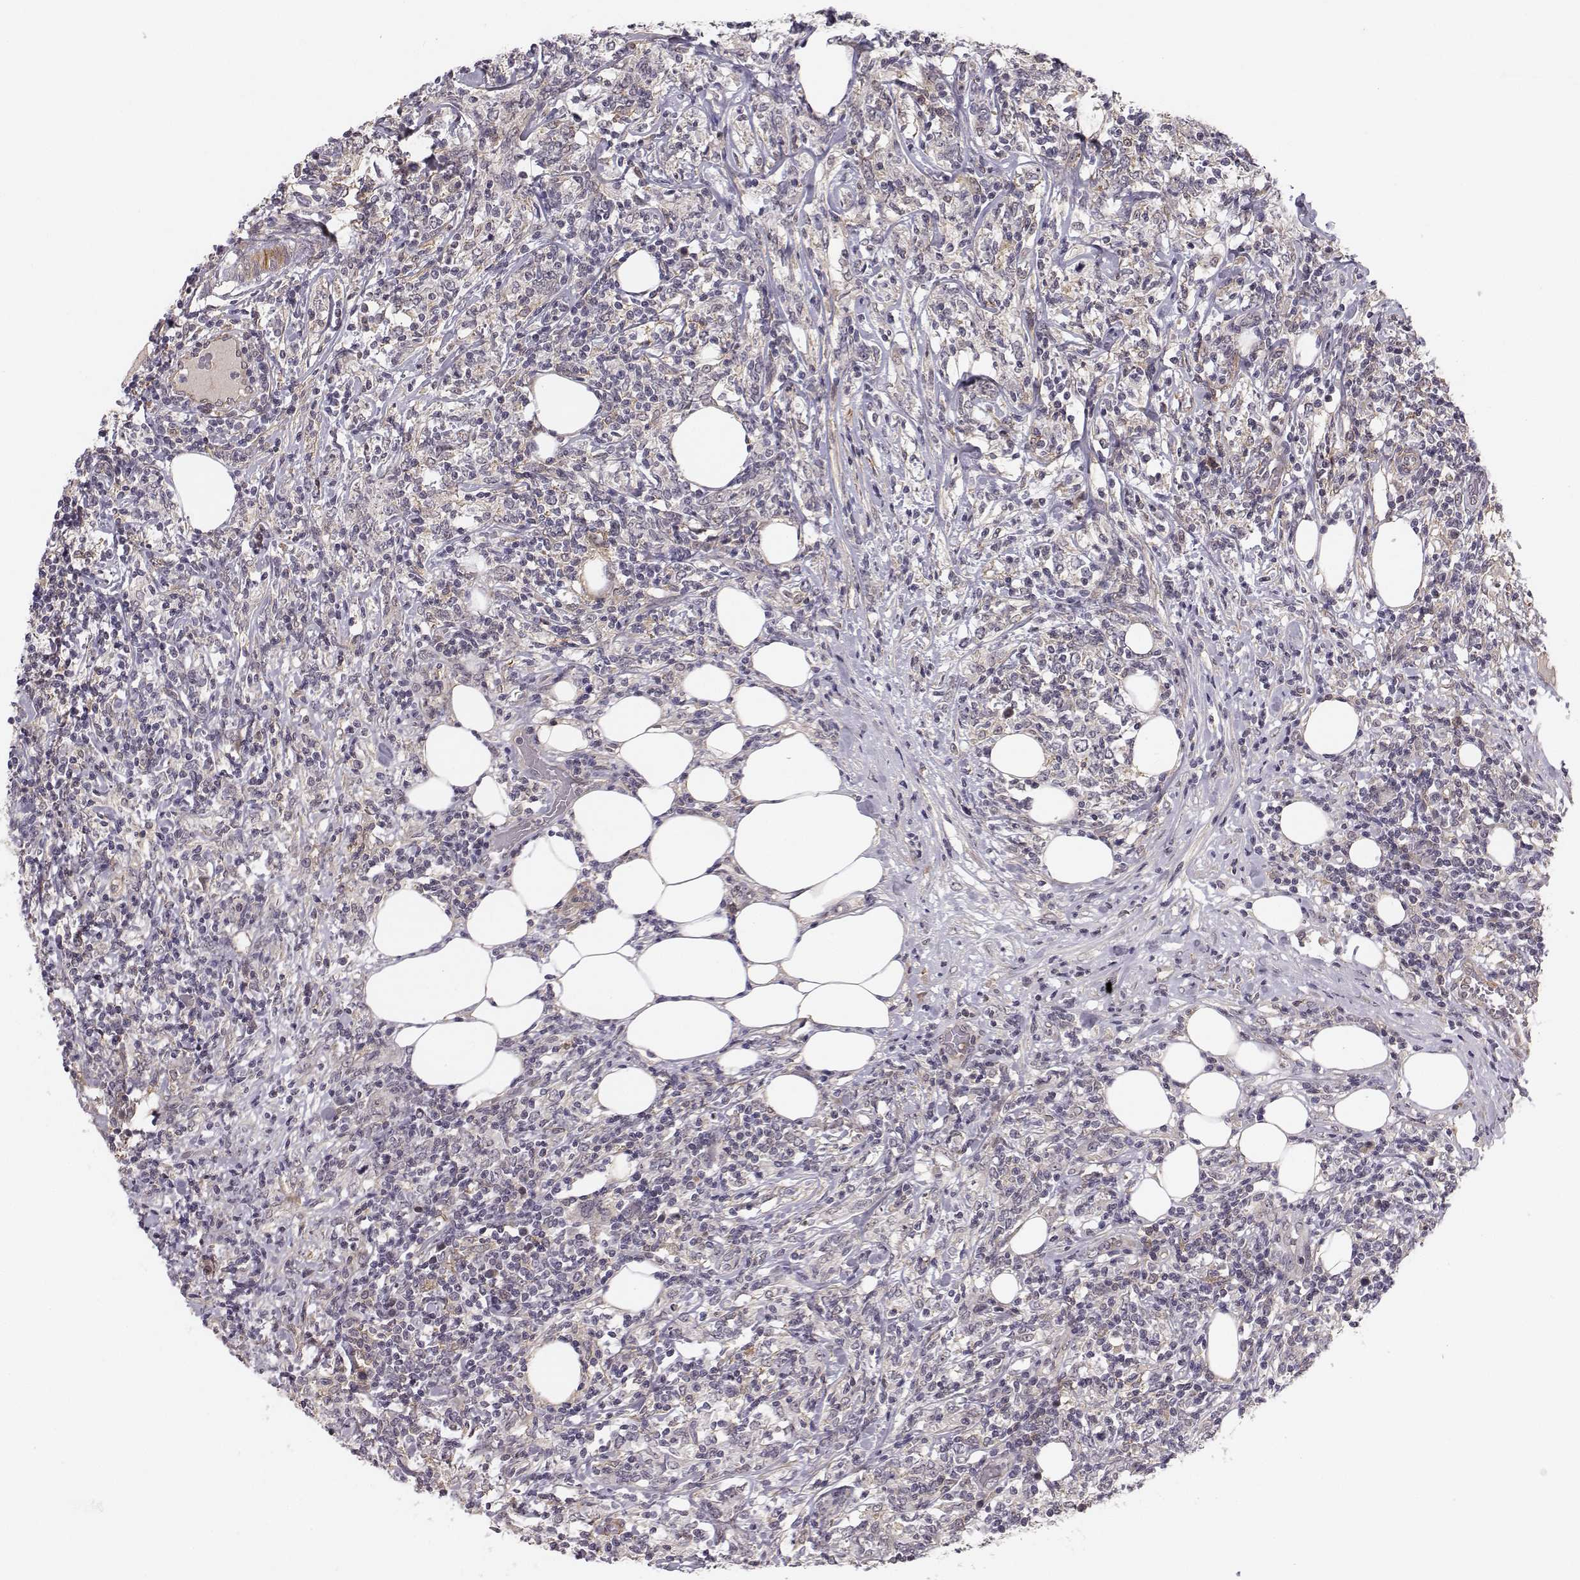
{"staining": {"intensity": "weak", "quantity": "25%-75%", "location": "cytoplasmic/membranous"}, "tissue": "lymphoma", "cell_type": "Tumor cells", "image_type": "cancer", "snomed": [{"axis": "morphology", "description": "Malignant lymphoma, non-Hodgkin's type, High grade"}, {"axis": "topography", "description": "Lymph node"}], "caption": "Weak cytoplasmic/membranous protein positivity is identified in about 25%-75% of tumor cells in lymphoma. The protein of interest is stained brown, and the nuclei are stained in blue (DAB IHC with brightfield microscopy, high magnification).", "gene": "PLEKHG3", "patient": {"sex": "female", "age": 84}}